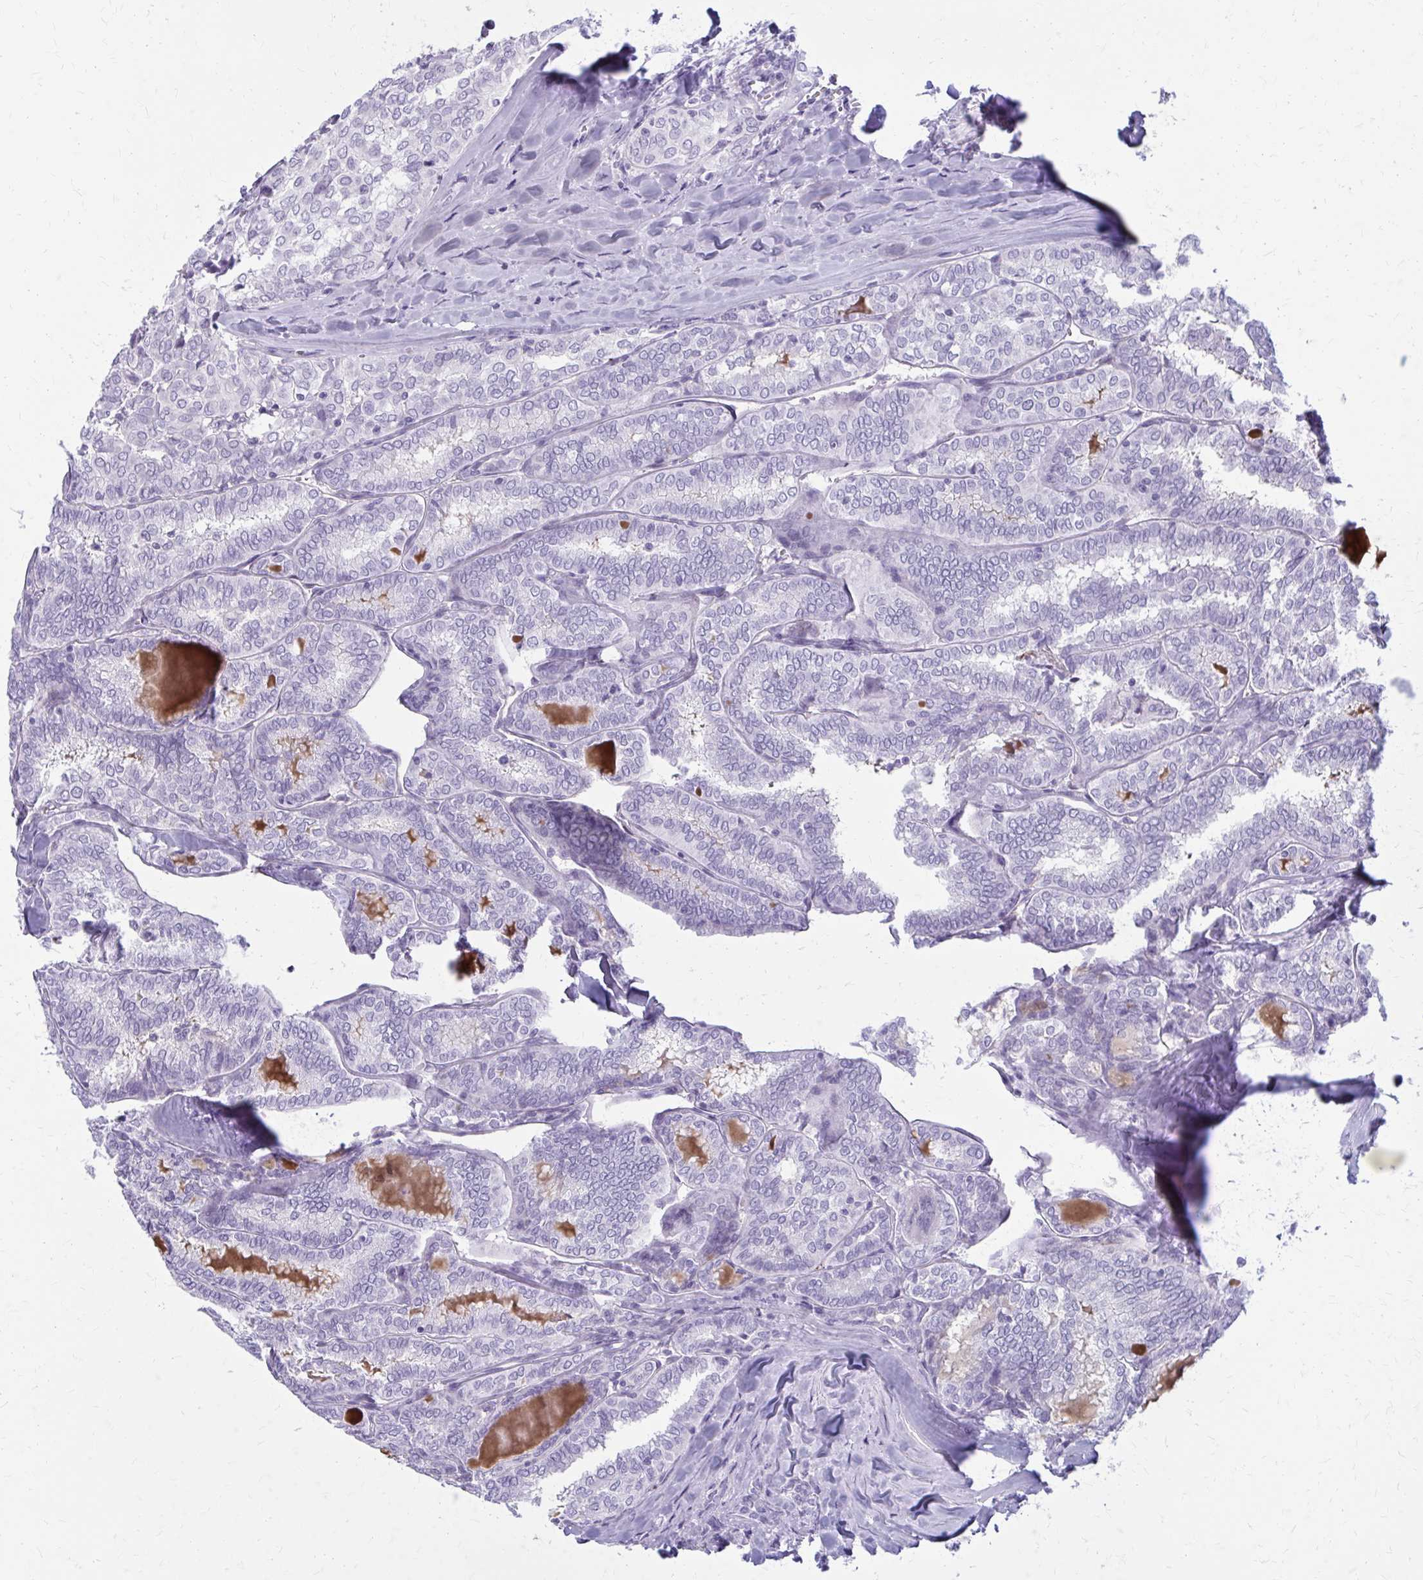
{"staining": {"intensity": "negative", "quantity": "none", "location": "none"}, "tissue": "thyroid cancer", "cell_type": "Tumor cells", "image_type": "cancer", "snomed": [{"axis": "morphology", "description": "Papillary adenocarcinoma, NOS"}, {"axis": "topography", "description": "Thyroid gland"}], "caption": "An image of thyroid cancer (papillary adenocarcinoma) stained for a protein exhibits no brown staining in tumor cells.", "gene": "CASQ2", "patient": {"sex": "female", "age": 30}}